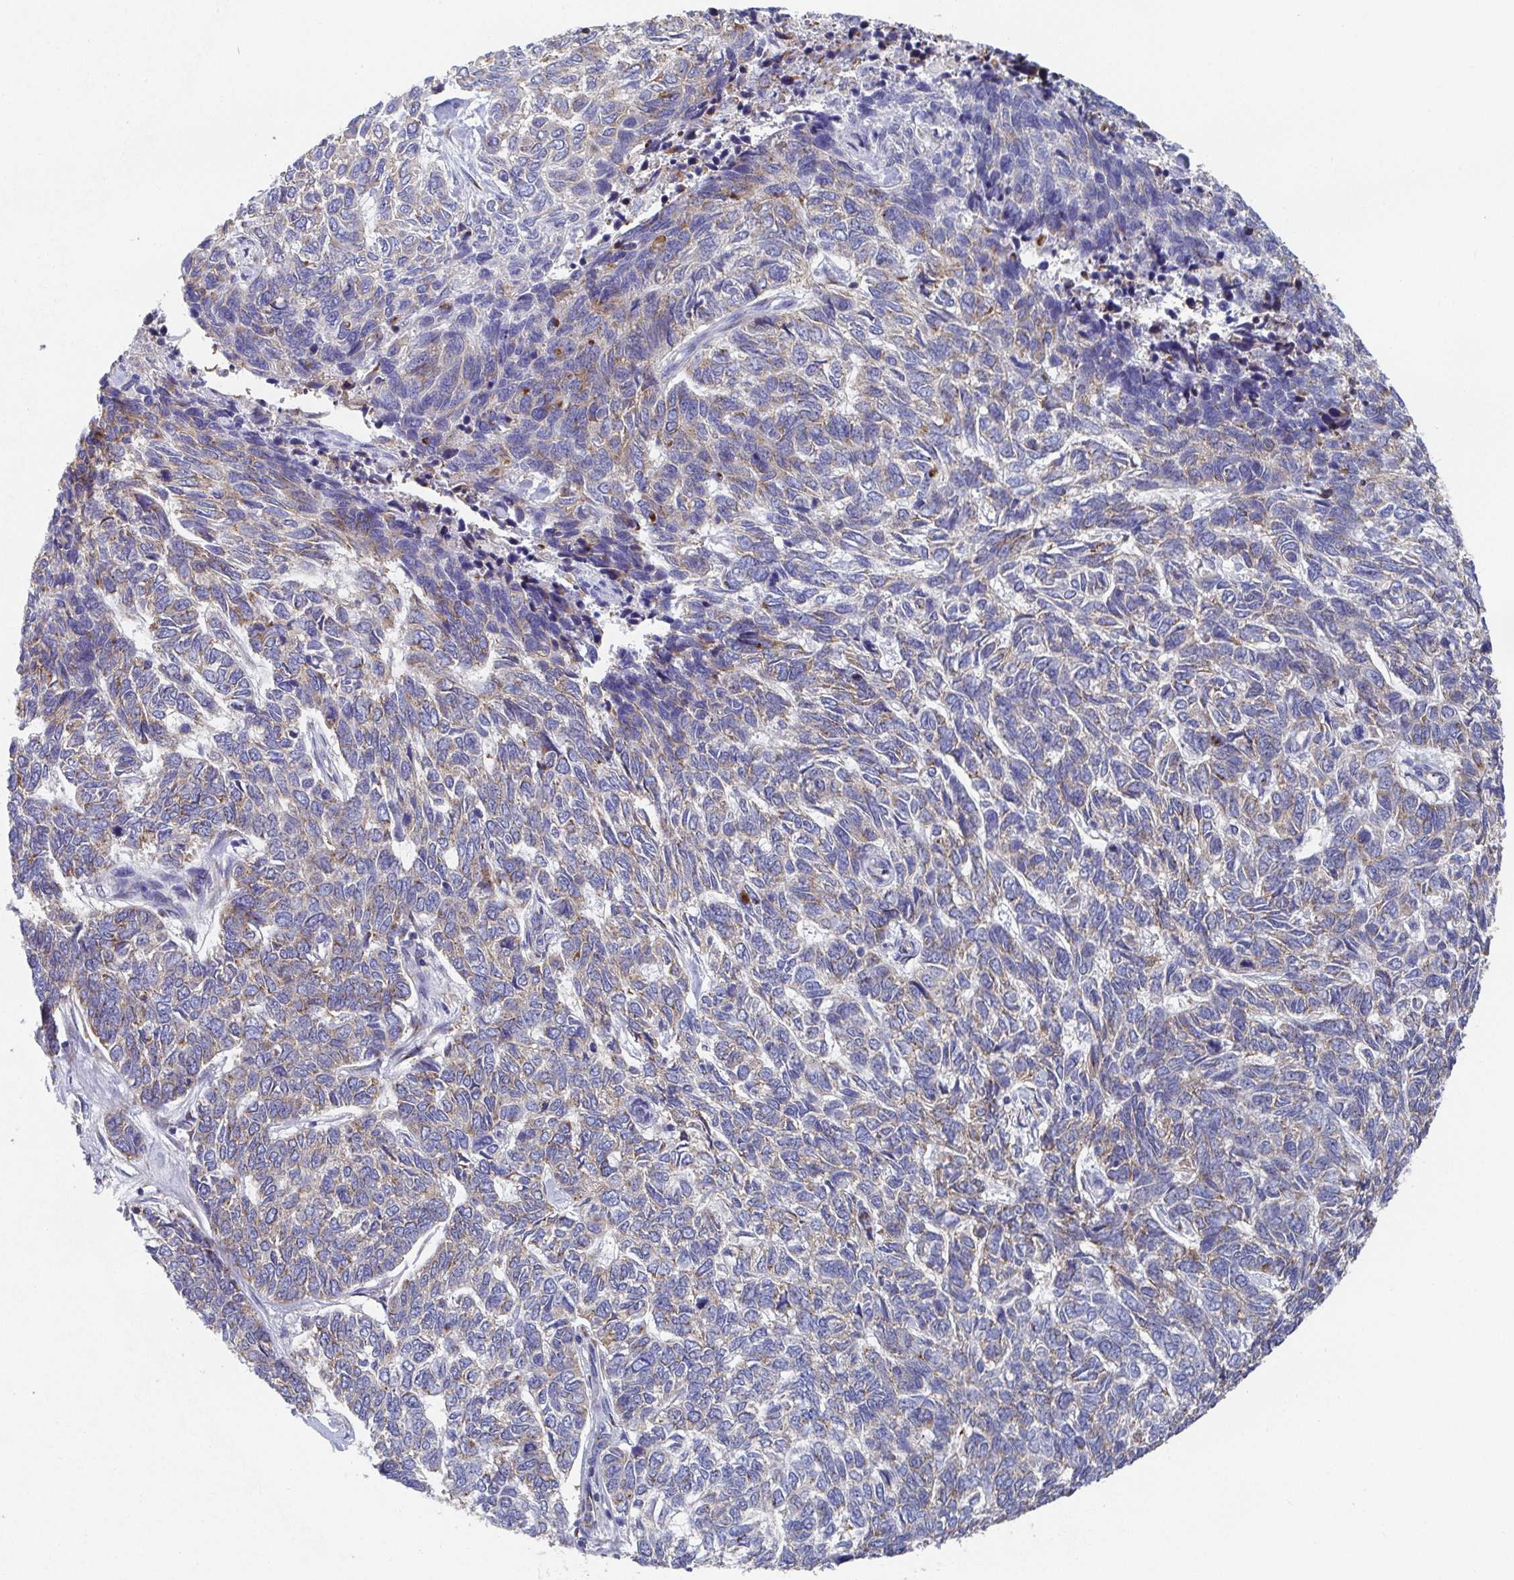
{"staining": {"intensity": "weak", "quantity": "25%-75%", "location": "cytoplasmic/membranous"}, "tissue": "skin cancer", "cell_type": "Tumor cells", "image_type": "cancer", "snomed": [{"axis": "morphology", "description": "Basal cell carcinoma"}, {"axis": "topography", "description": "Skin"}], "caption": "Skin cancer stained with immunohistochemistry (IHC) demonstrates weak cytoplasmic/membranous positivity in approximately 25%-75% of tumor cells.", "gene": "TAS2R39", "patient": {"sex": "female", "age": 65}}